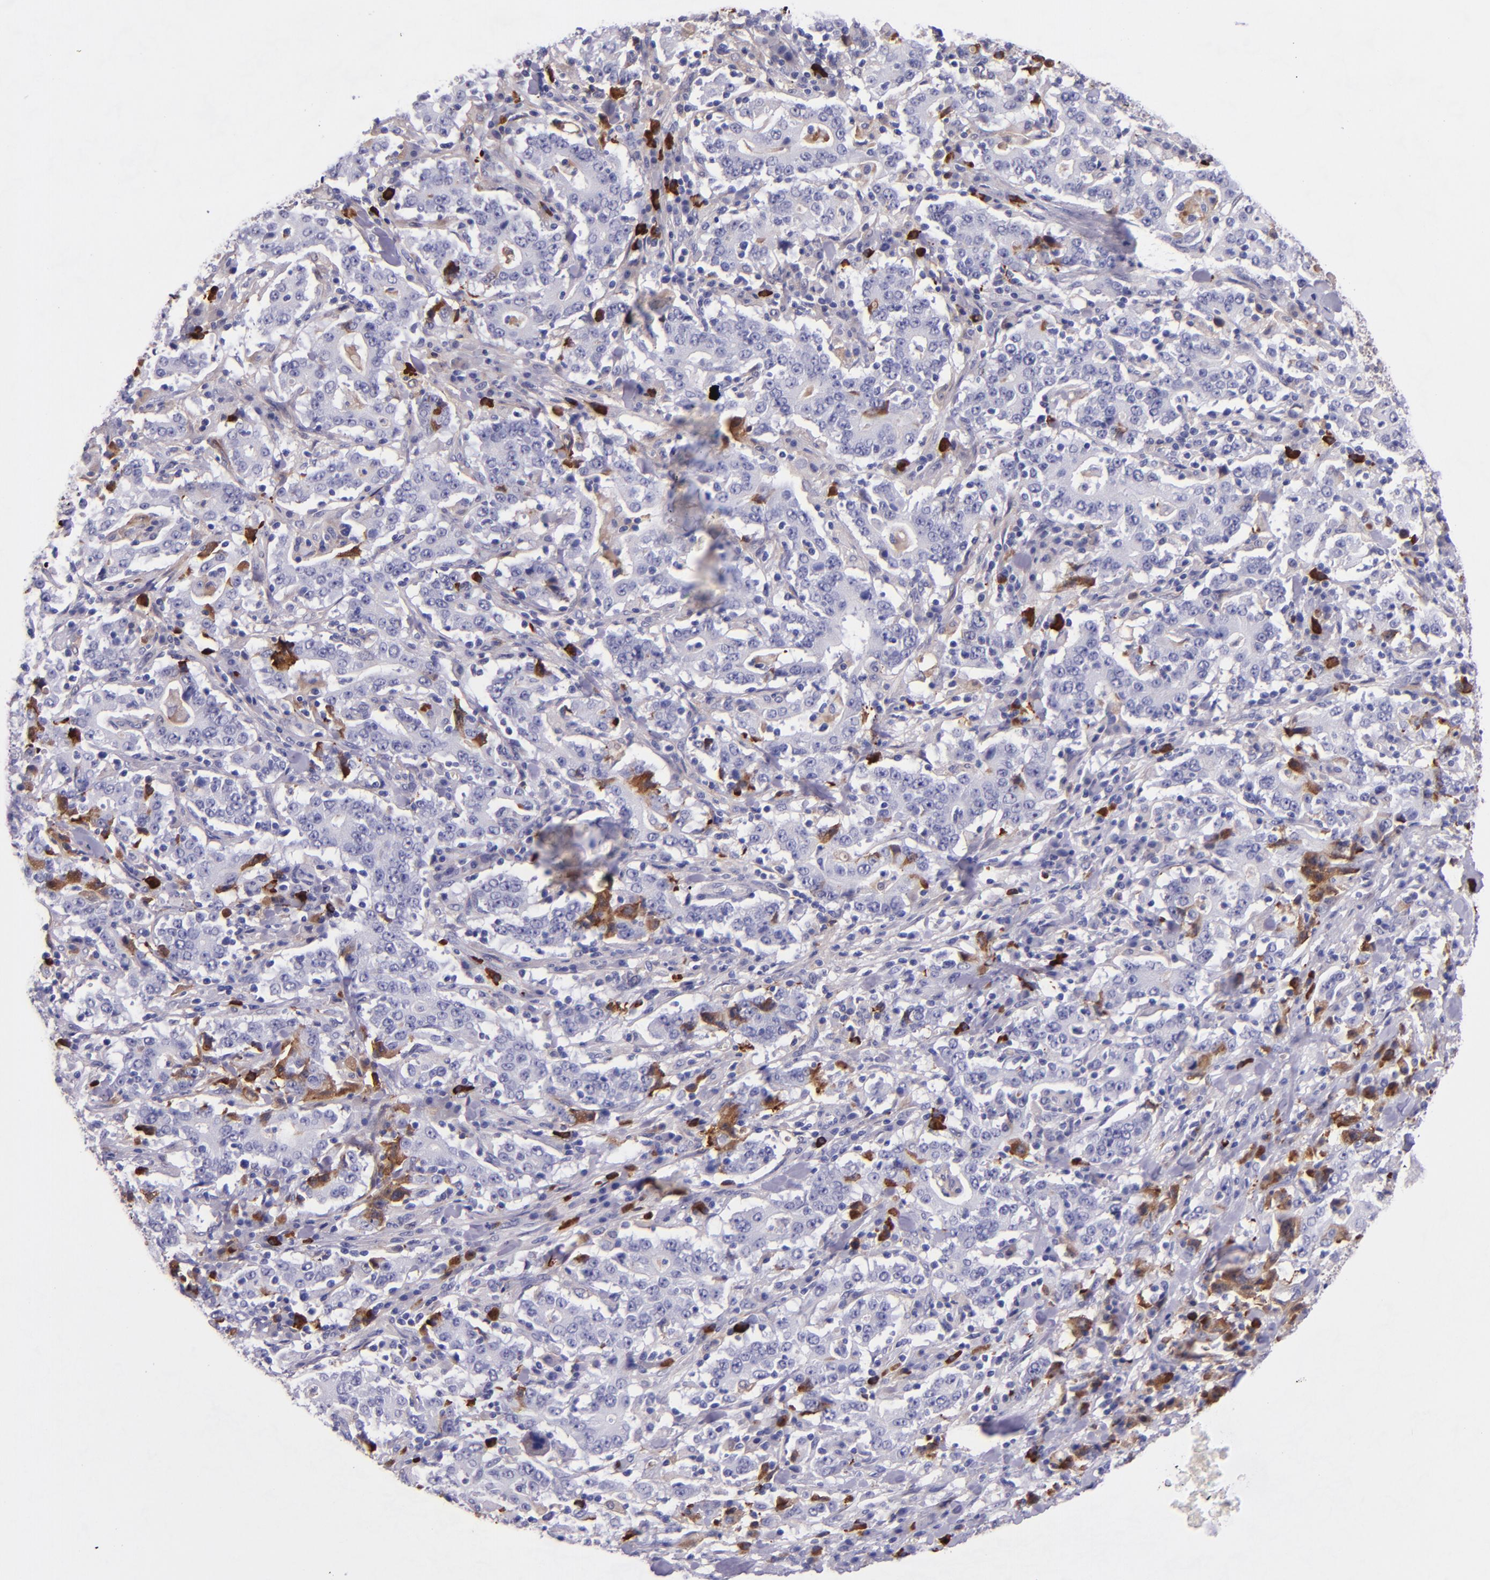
{"staining": {"intensity": "negative", "quantity": "none", "location": "none"}, "tissue": "stomach cancer", "cell_type": "Tumor cells", "image_type": "cancer", "snomed": [{"axis": "morphology", "description": "Normal tissue, NOS"}, {"axis": "morphology", "description": "Adenocarcinoma, NOS"}, {"axis": "topography", "description": "Stomach, upper"}, {"axis": "topography", "description": "Stomach"}], "caption": "Immunohistochemical staining of human stomach cancer (adenocarcinoma) shows no significant expression in tumor cells.", "gene": "KNG1", "patient": {"sex": "male", "age": 59}}